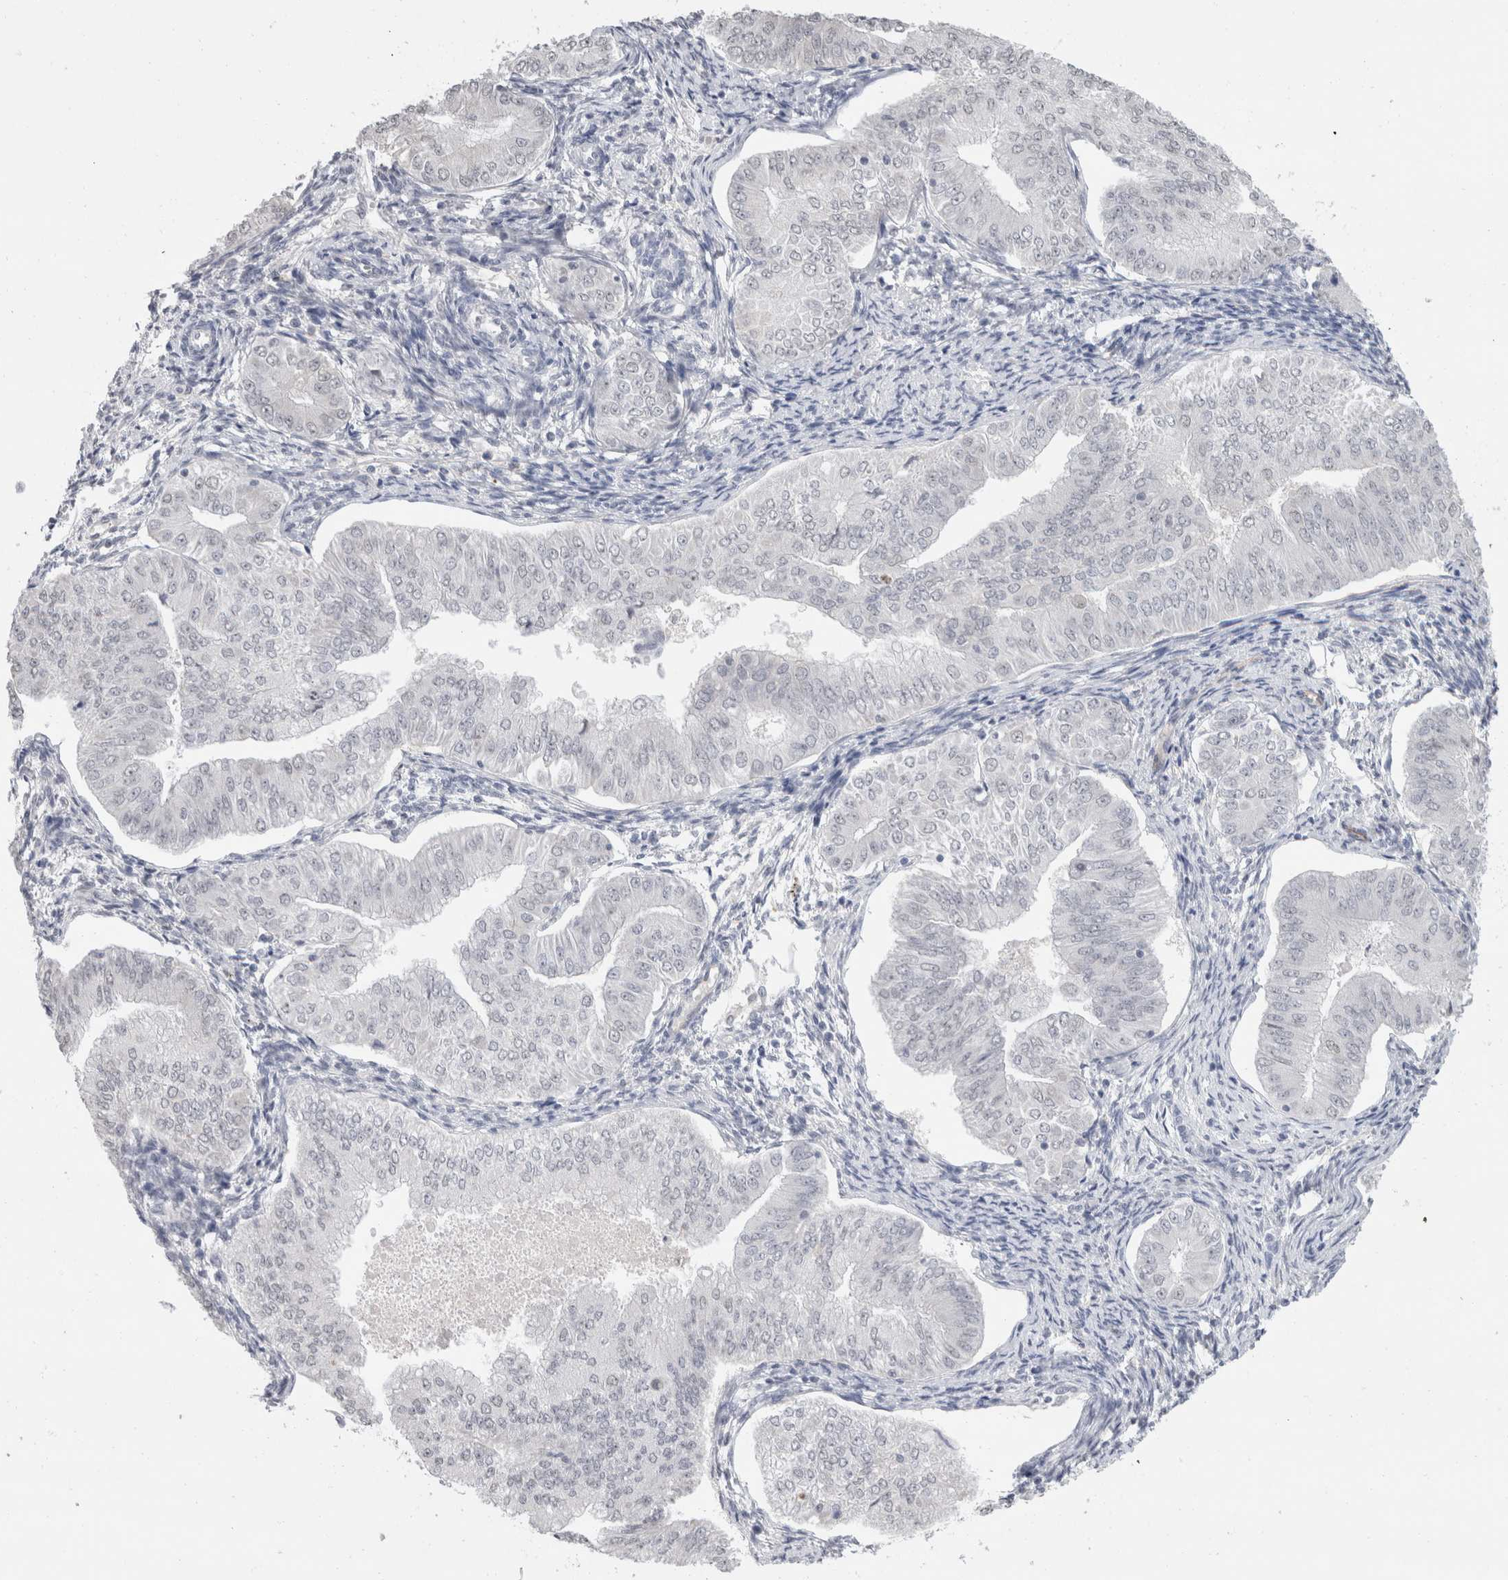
{"staining": {"intensity": "negative", "quantity": "none", "location": "none"}, "tissue": "endometrial cancer", "cell_type": "Tumor cells", "image_type": "cancer", "snomed": [{"axis": "morphology", "description": "Normal tissue, NOS"}, {"axis": "morphology", "description": "Adenocarcinoma, NOS"}, {"axis": "topography", "description": "Endometrium"}], "caption": "IHC image of neoplastic tissue: human endometrial cancer (adenocarcinoma) stained with DAB (3,3'-diaminobenzidine) demonstrates no significant protein positivity in tumor cells.", "gene": "CADM3", "patient": {"sex": "female", "age": 53}}